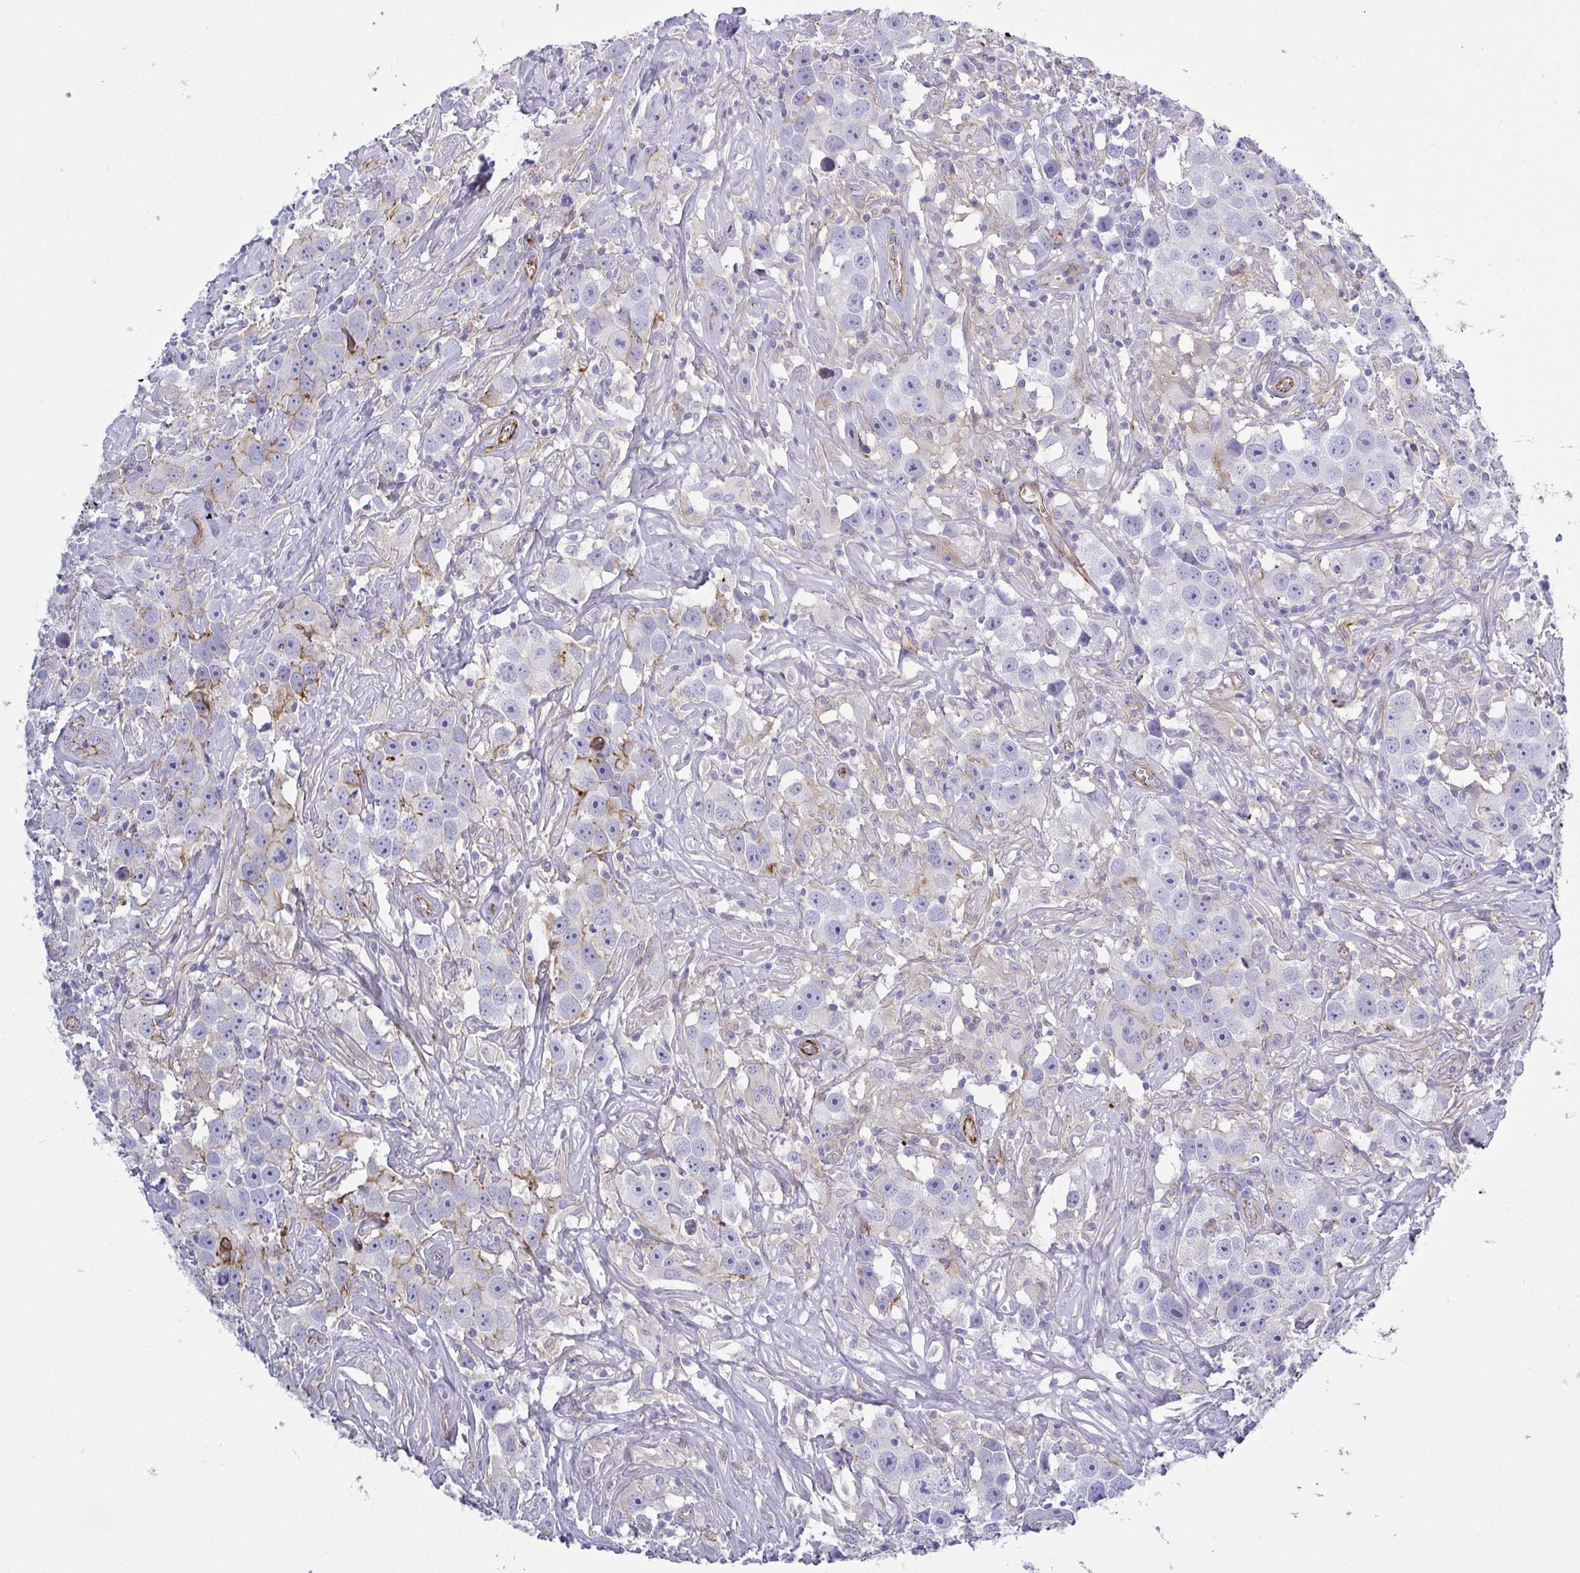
{"staining": {"intensity": "negative", "quantity": "none", "location": "none"}, "tissue": "testis cancer", "cell_type": "Tumor cells", "image_type": "cancer", "snomed": [{"axis": "morphology", "description": "Seminoma, NOS"}, {"axis": "topography", "description": "Testis"}], "caption": "Immunohistochemistry (IHC) photomicrograph of neoplastic tissue: human testis cancer (seminoma) stained with DAB (3,3'-diaminobenzidine) demonstrates no significant protein staining in tumor cells.", "gene": "LIMA1", "patient": {"sex": "male", "age": 49}}